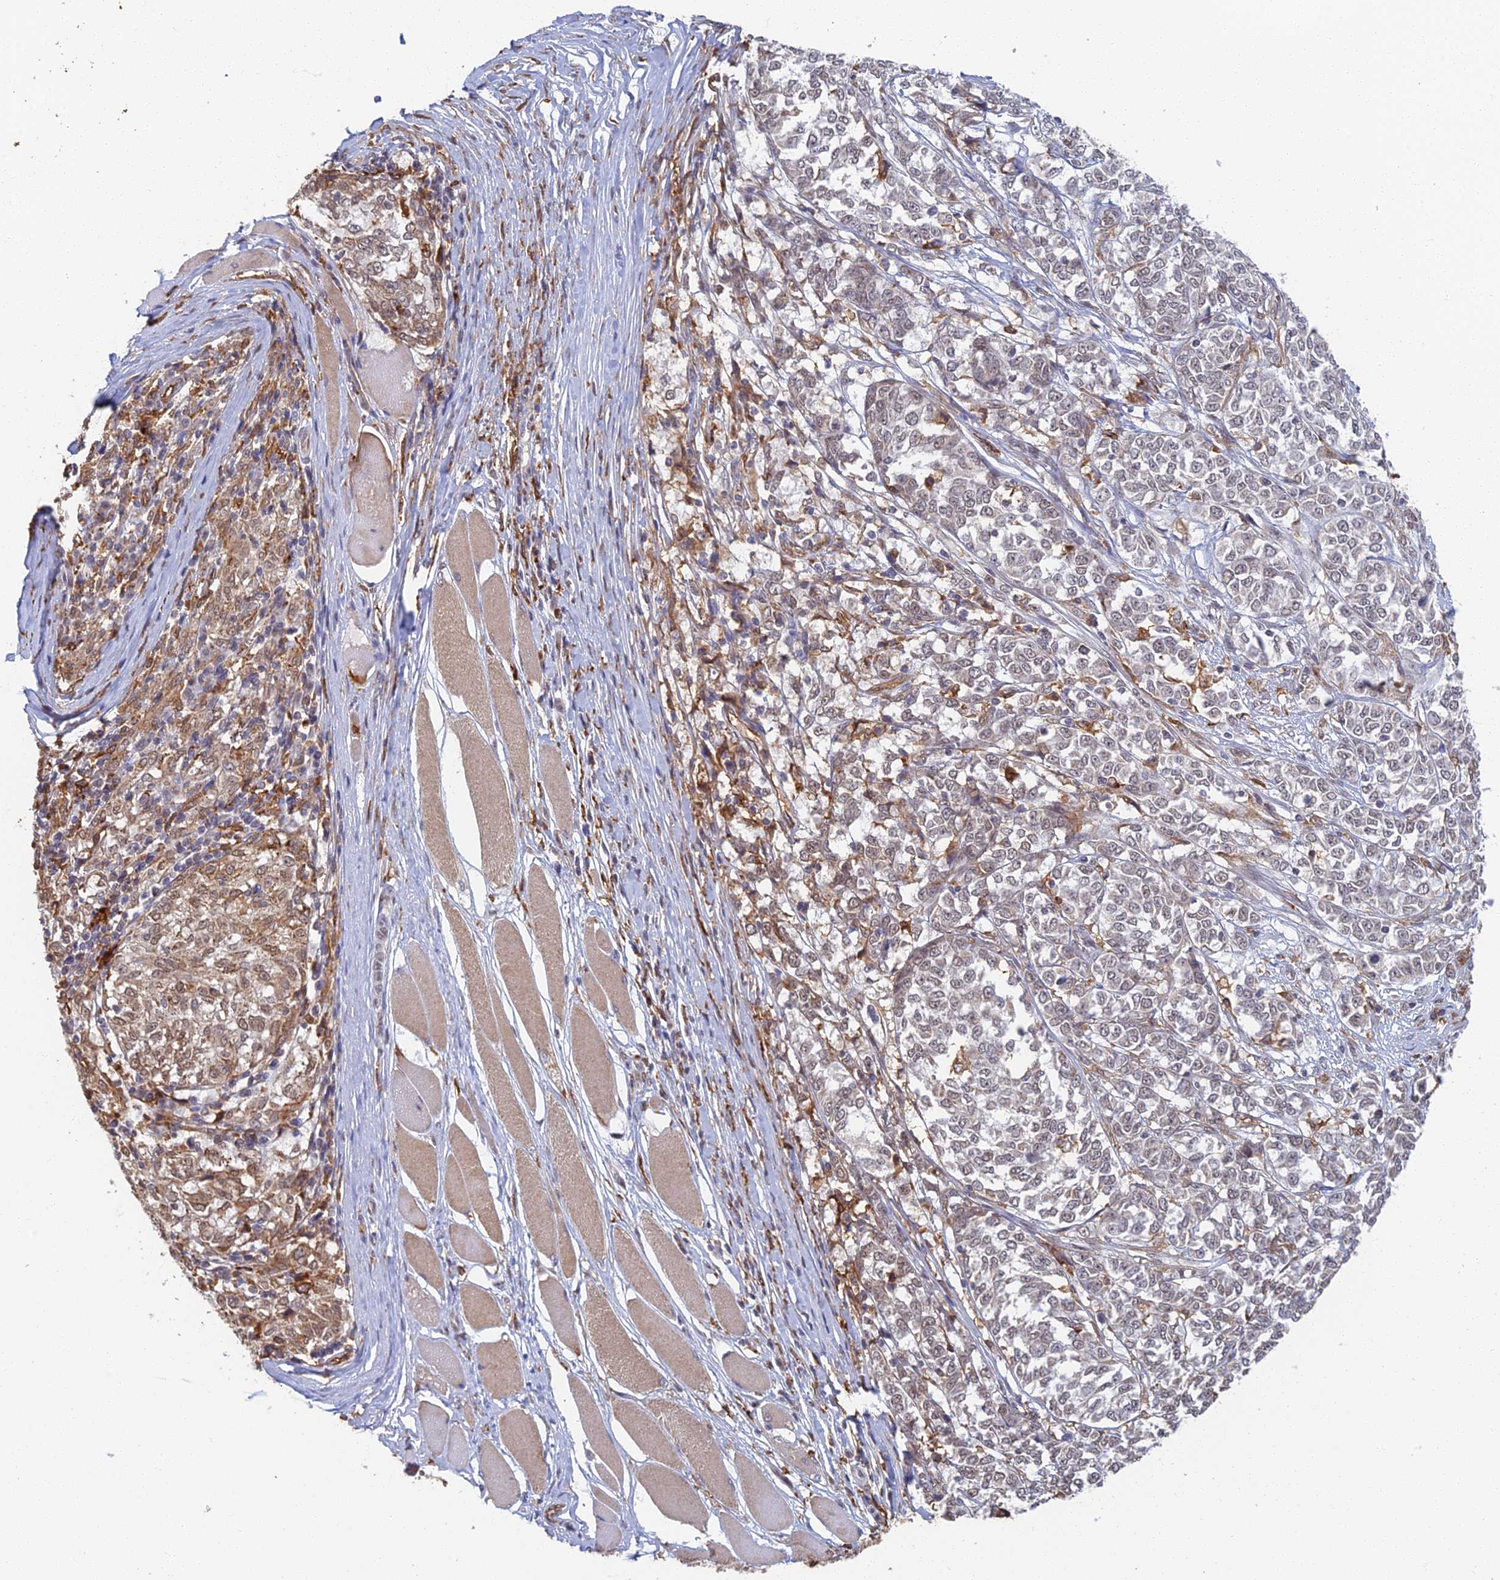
{"staining": {"intensity": "weak", "quantity": "25%-75%", "location": "cytoplasmic/membranous,nuclear"}, "tissue": "melanoma", "cell_type": "Tumor cells", "image_type": "cancer", "snomed": [{"axis": "morphology", "description": "Malignant melanoma, NOS"}, {"axis": "topography", "description": "Skin"}], "caption": "Malignant melanoma was stained to show a protein in brown. There is low levels of weak cytoplasmic/membranous and nuclear staining in approximately 25%-75% of tumor cells.", "gene": "GPATCH1", "patient": {"sex": "female", "age": 72}}